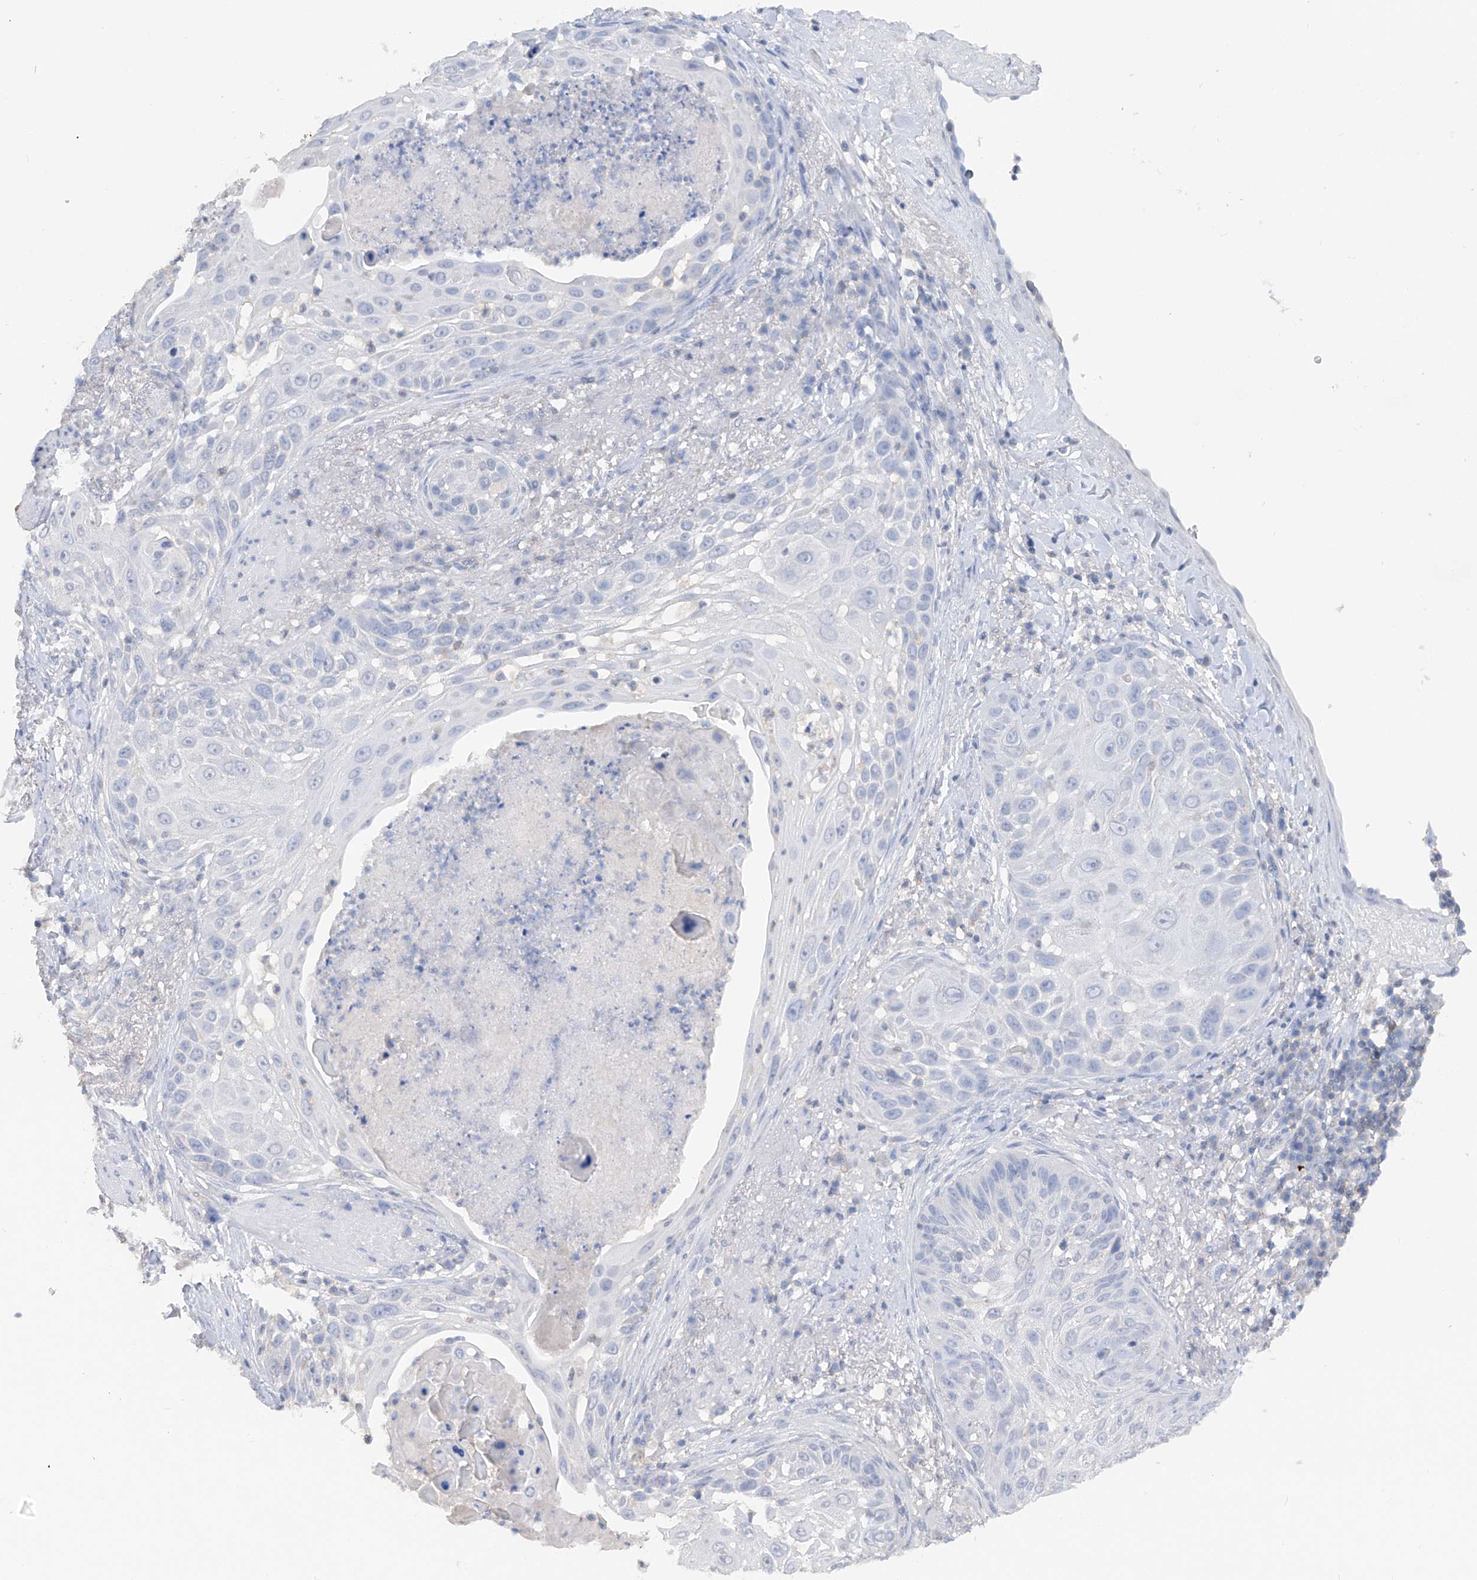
{"staining": {"intensity": "negative", "quantity": "none", "location": "none"}, "tissue": "skin cancer", "cell_type": "Tumor cells", "image_type": "cancer", "snomed": [{"axis": "morphology", "description": "Squamous cell carcinoma, NOS"}, {"axis": "topography", "description": "Skin"}], "caption": "The photomicrograph exhibits no significant staining in tumor cells of skin squamous cell carcinoma.", "gene": "HAS3", "patient": {"sex": "female", "age": 44}}